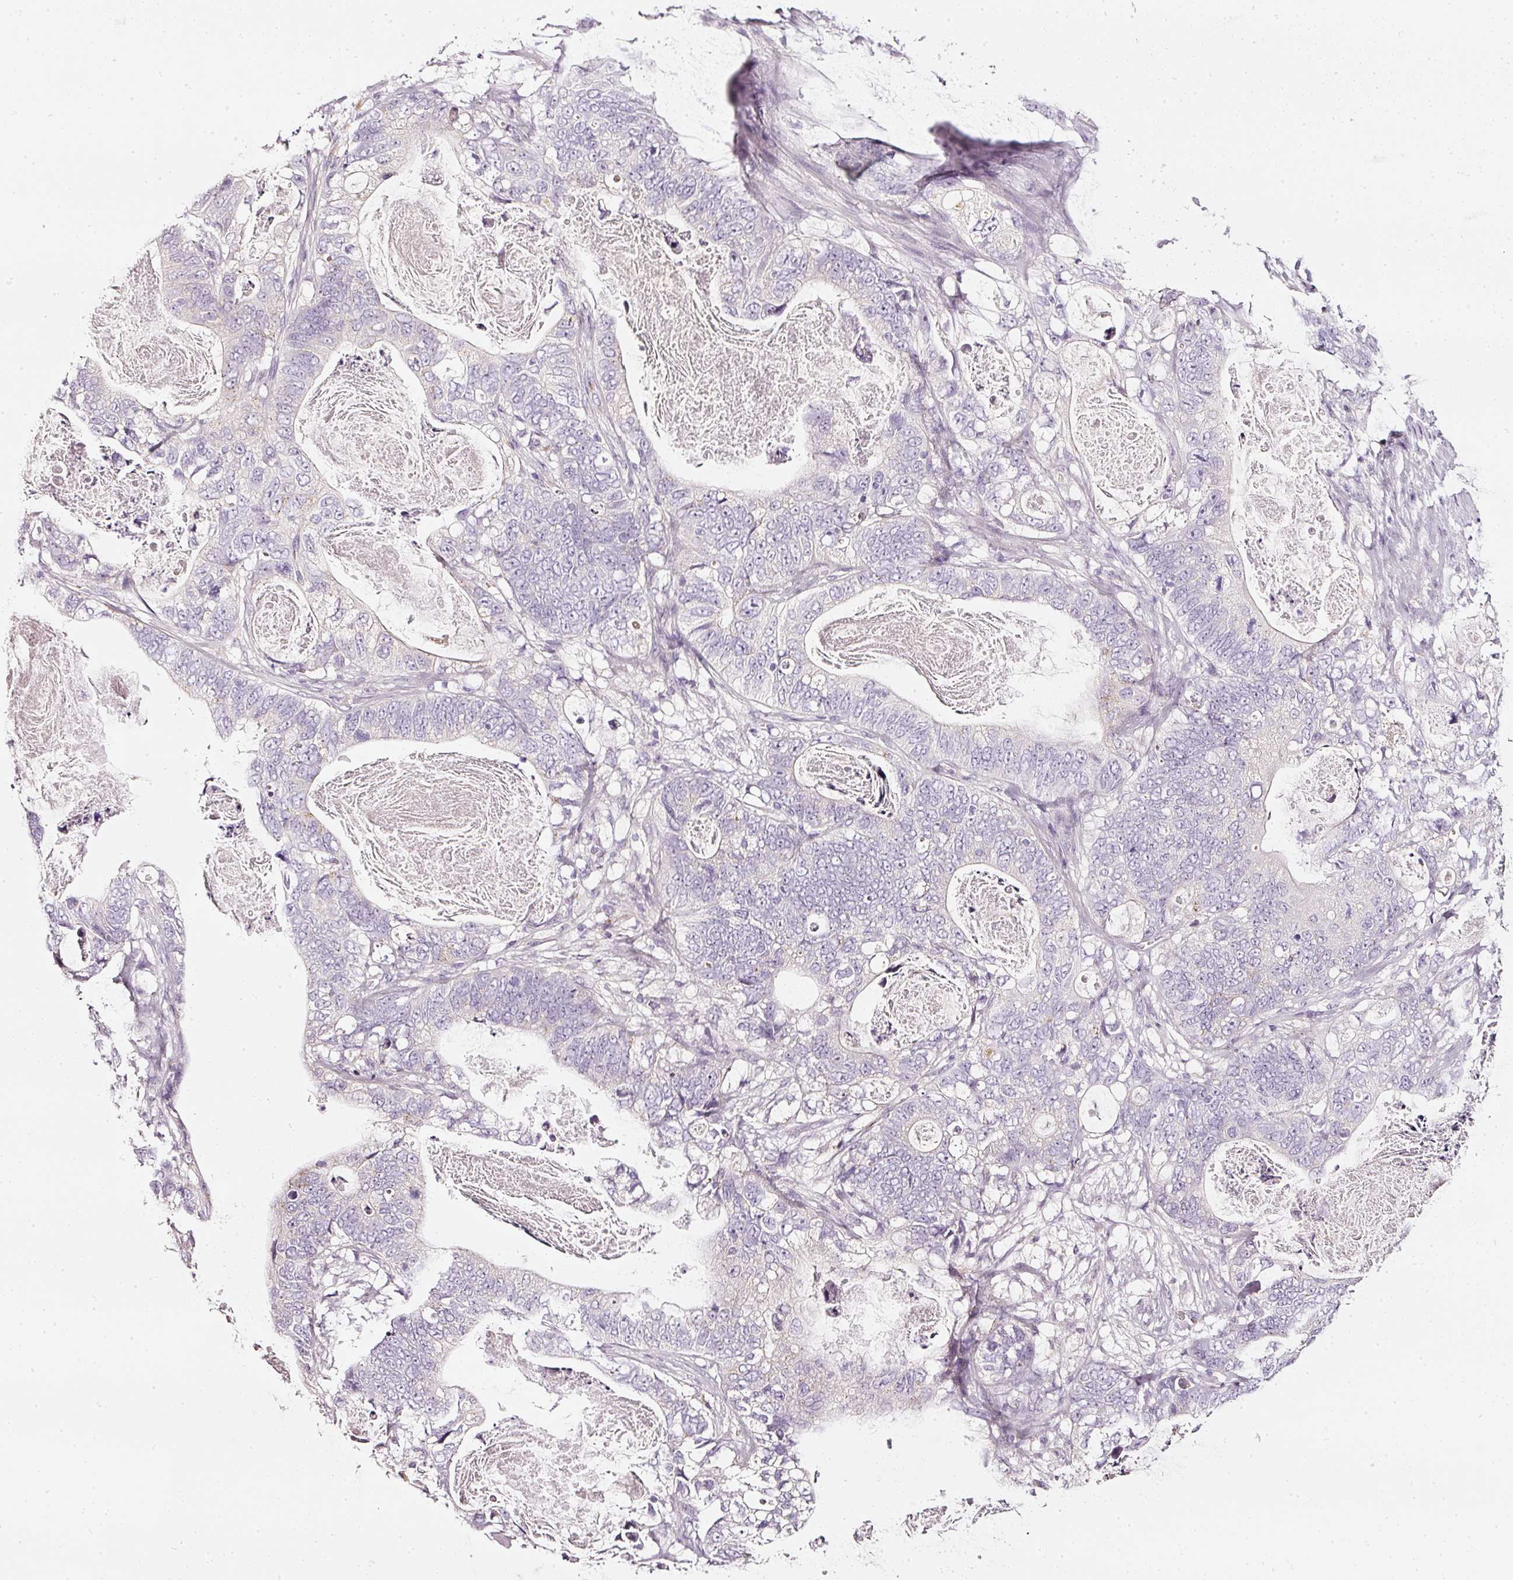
{"staining": {"intensity": "negative", "quantity": "none", "location": "none"}, "tissue": "stomach cancer", "cell_type": "Tumor cells", "image_type": "cancer", "snomed": [{"axis": "morphology", "description": "Normal tissue, NOS"}, {"axis": "morphology", "description": "Adenocarcinoma, NOS"}, {"axis": "topography", "description": "Stomach"}], "caption": "Protein analysis of adenocarcinoma (stomach) reveals no significant expression in tumor cells.", "gene": "CNP", "patient": {"sex": "female", "age": 89}}